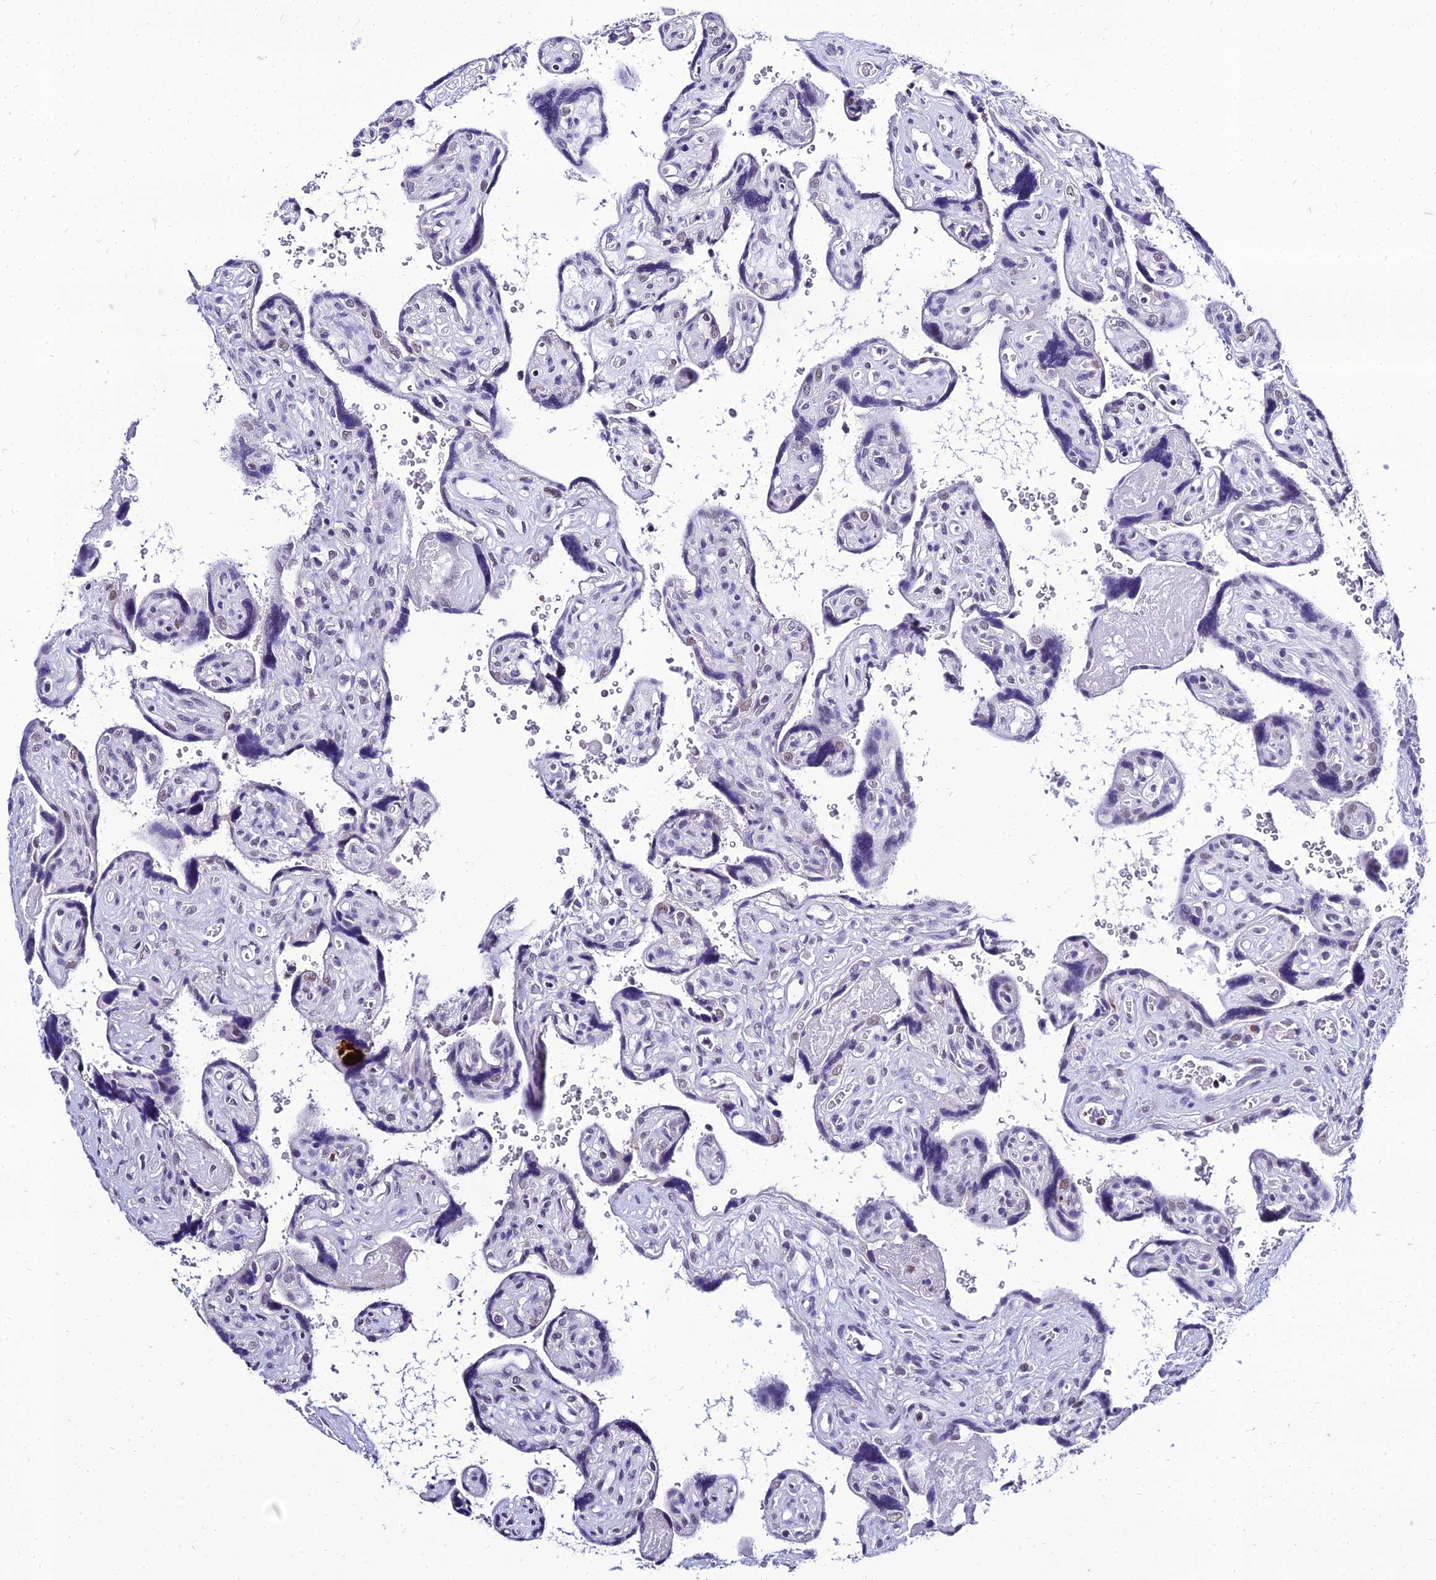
{"staining": {"intensity": "weak", "quantity": "25%-75%", "location": "nuclear"}, "tissue": "placenta", "cell_type": "Trophoblastic cells", "image_type": "normal", "snomed": [{"axis": "morphology", "description": "Normal tissue, NOS"}, {"axis": "topography", "description": "Placenta"}], "caption": "High-power microscopy captured an immunohistochemistry (IHC) micrograph of normal placenta, revealing weak nuclear positivity in approximately 25%-75% of trophoblastic cells.", "gene": "PPP4R2", "patient": {"sex": "female", "age": 39}}